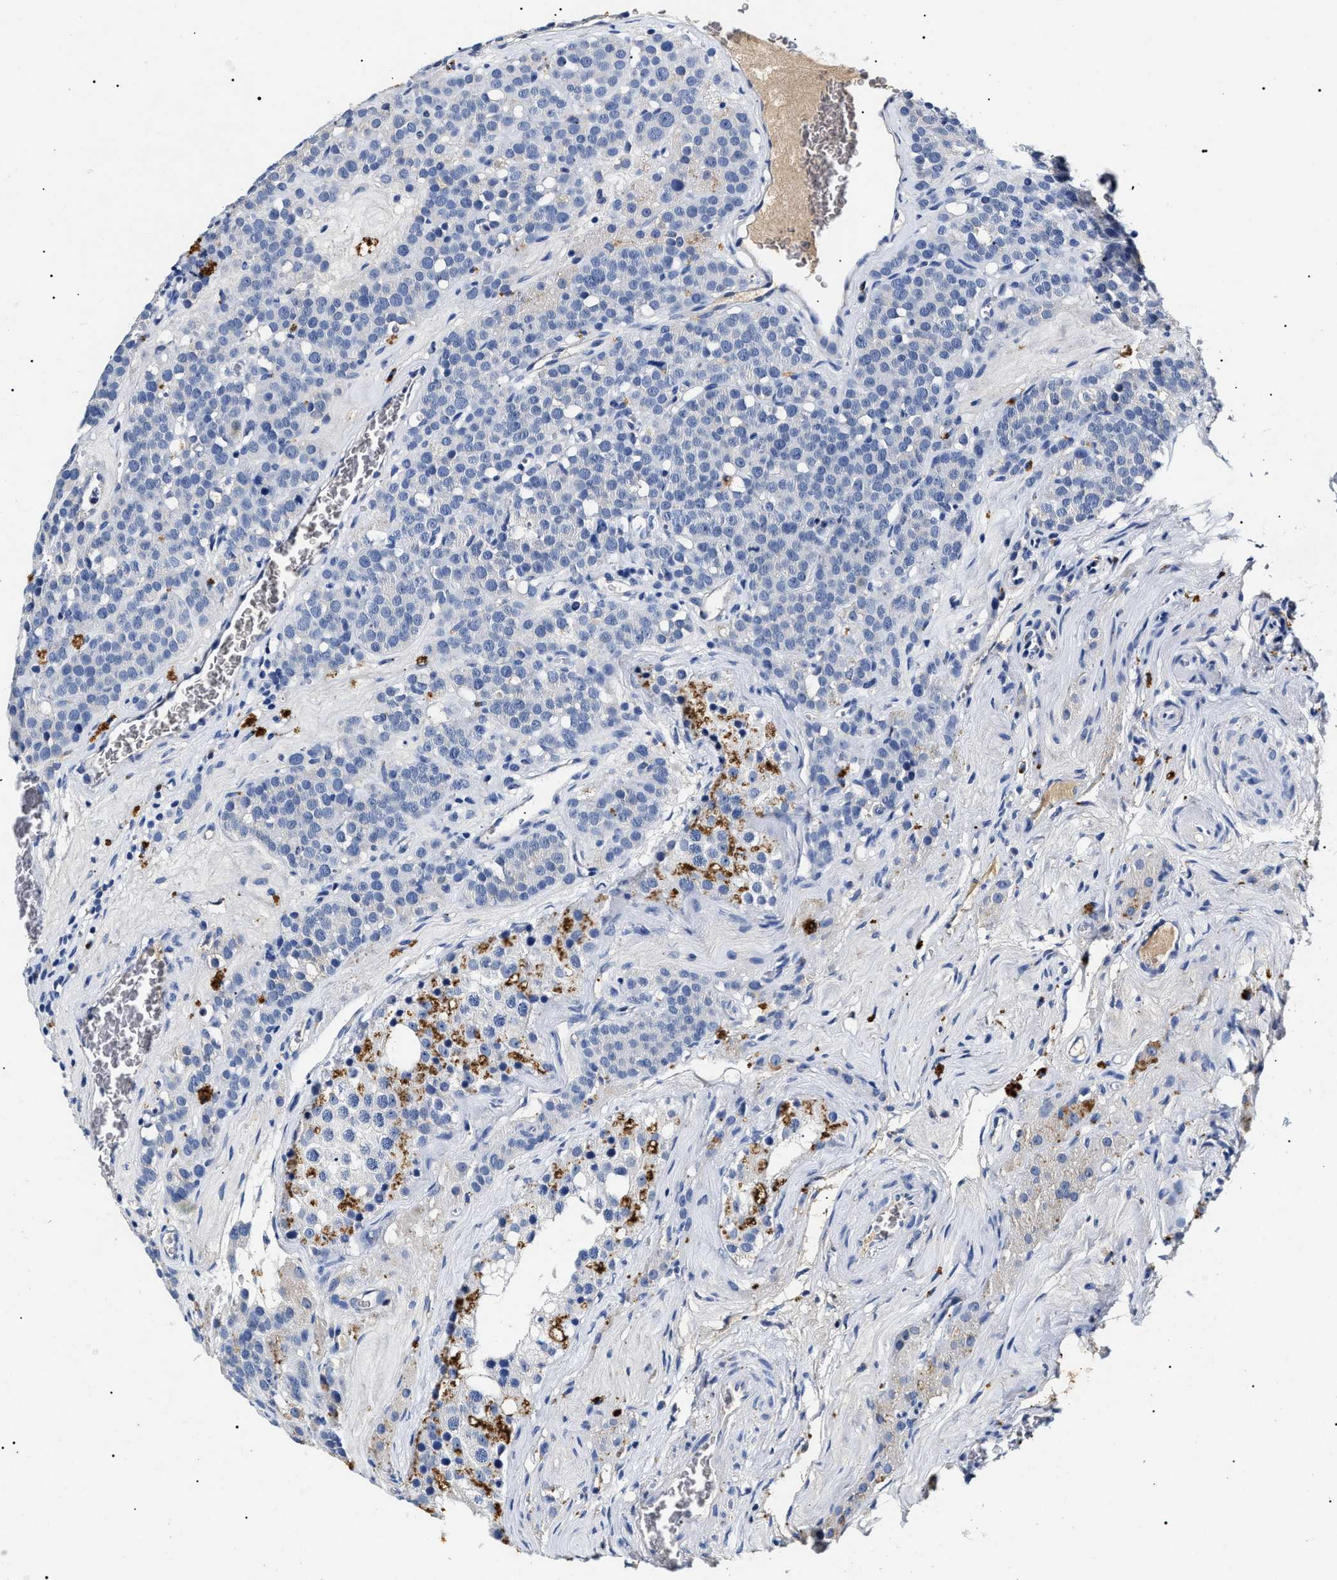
{"staining": {"intensity": "negative", "quantity": "none", "location": "none"}, "tissue": "testis cancer", "cell_type": "Tumor cells", "image_type": "cancer", "snomed": [{"axis": "morphology", "description": "Seminoma, NOS"}, {"axis": "topography", "description": "Testis"}], "caption": "A high-resolution histopathology image shows immunohistochemistry staining of testis seminoma, which shows no significant positivity in tumor cells.", "gene": "LRRC8E", "patient": {"sex": "male", "age": 71}}